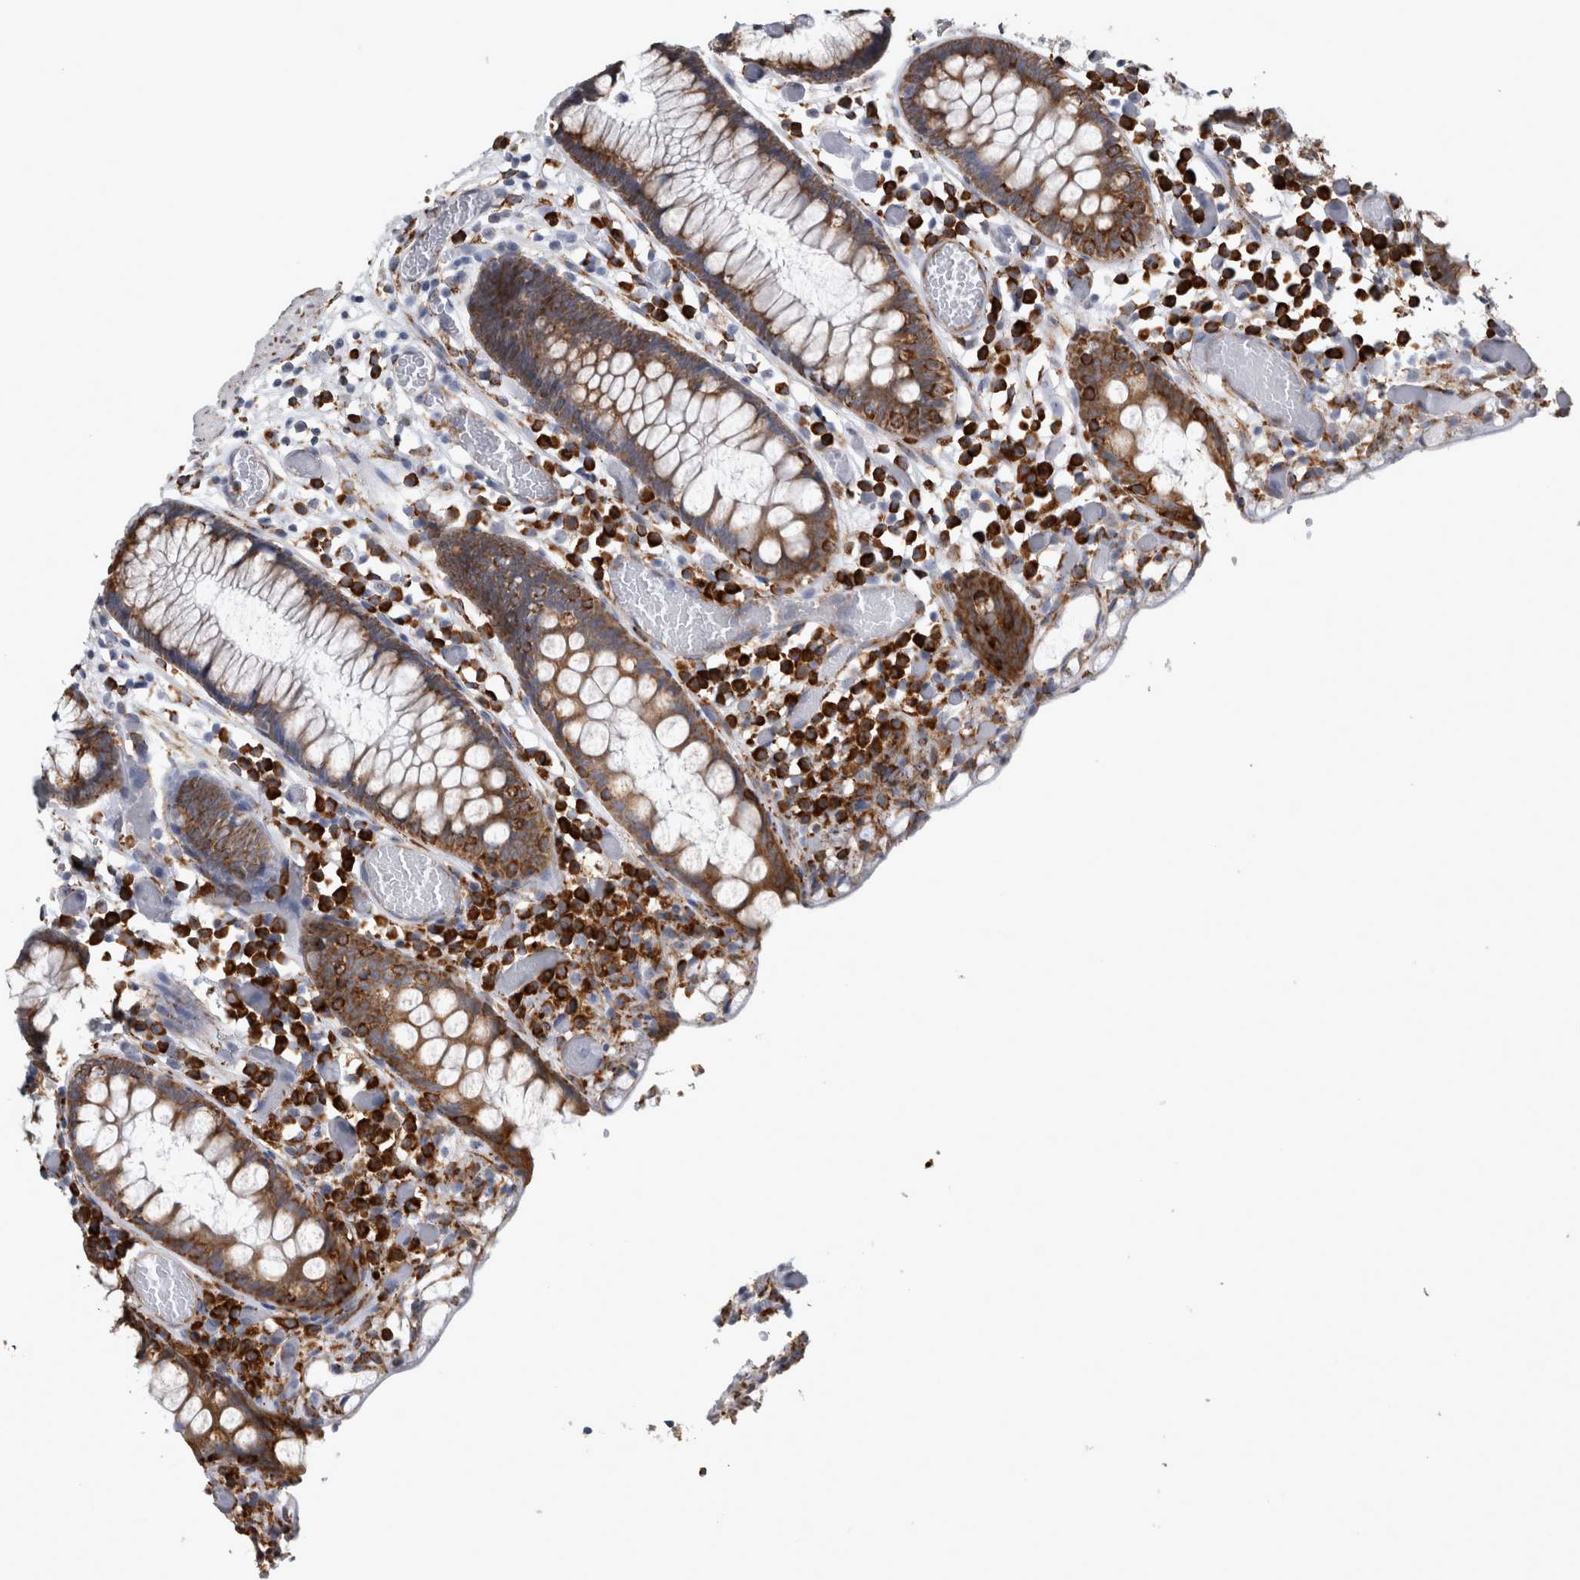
{"staining": {"intensity": "moderate", "quantity": ">75%", "location": "cytoplasmic/membranous"}, "tissue": "colon", "cell_type": "Endothelial cells", "image_type": "normal", "snomed": [{"axis": "morphology", "description": "Normal tissue, NOS"}, {"axis": "topography", "description": "Colon"}], "caption": "Immunohistochemistry histopathology image of benign colon: colon stained using immunohistochemistry displays medium levels of moderate protein expression localized specifically in the cytoplasmic/membranous of endothelial cells, appearing as a cytoplasmic/membranous brown color.", "gene": "FHIP2B", "patient": {"sex": "male", "age": 14}}